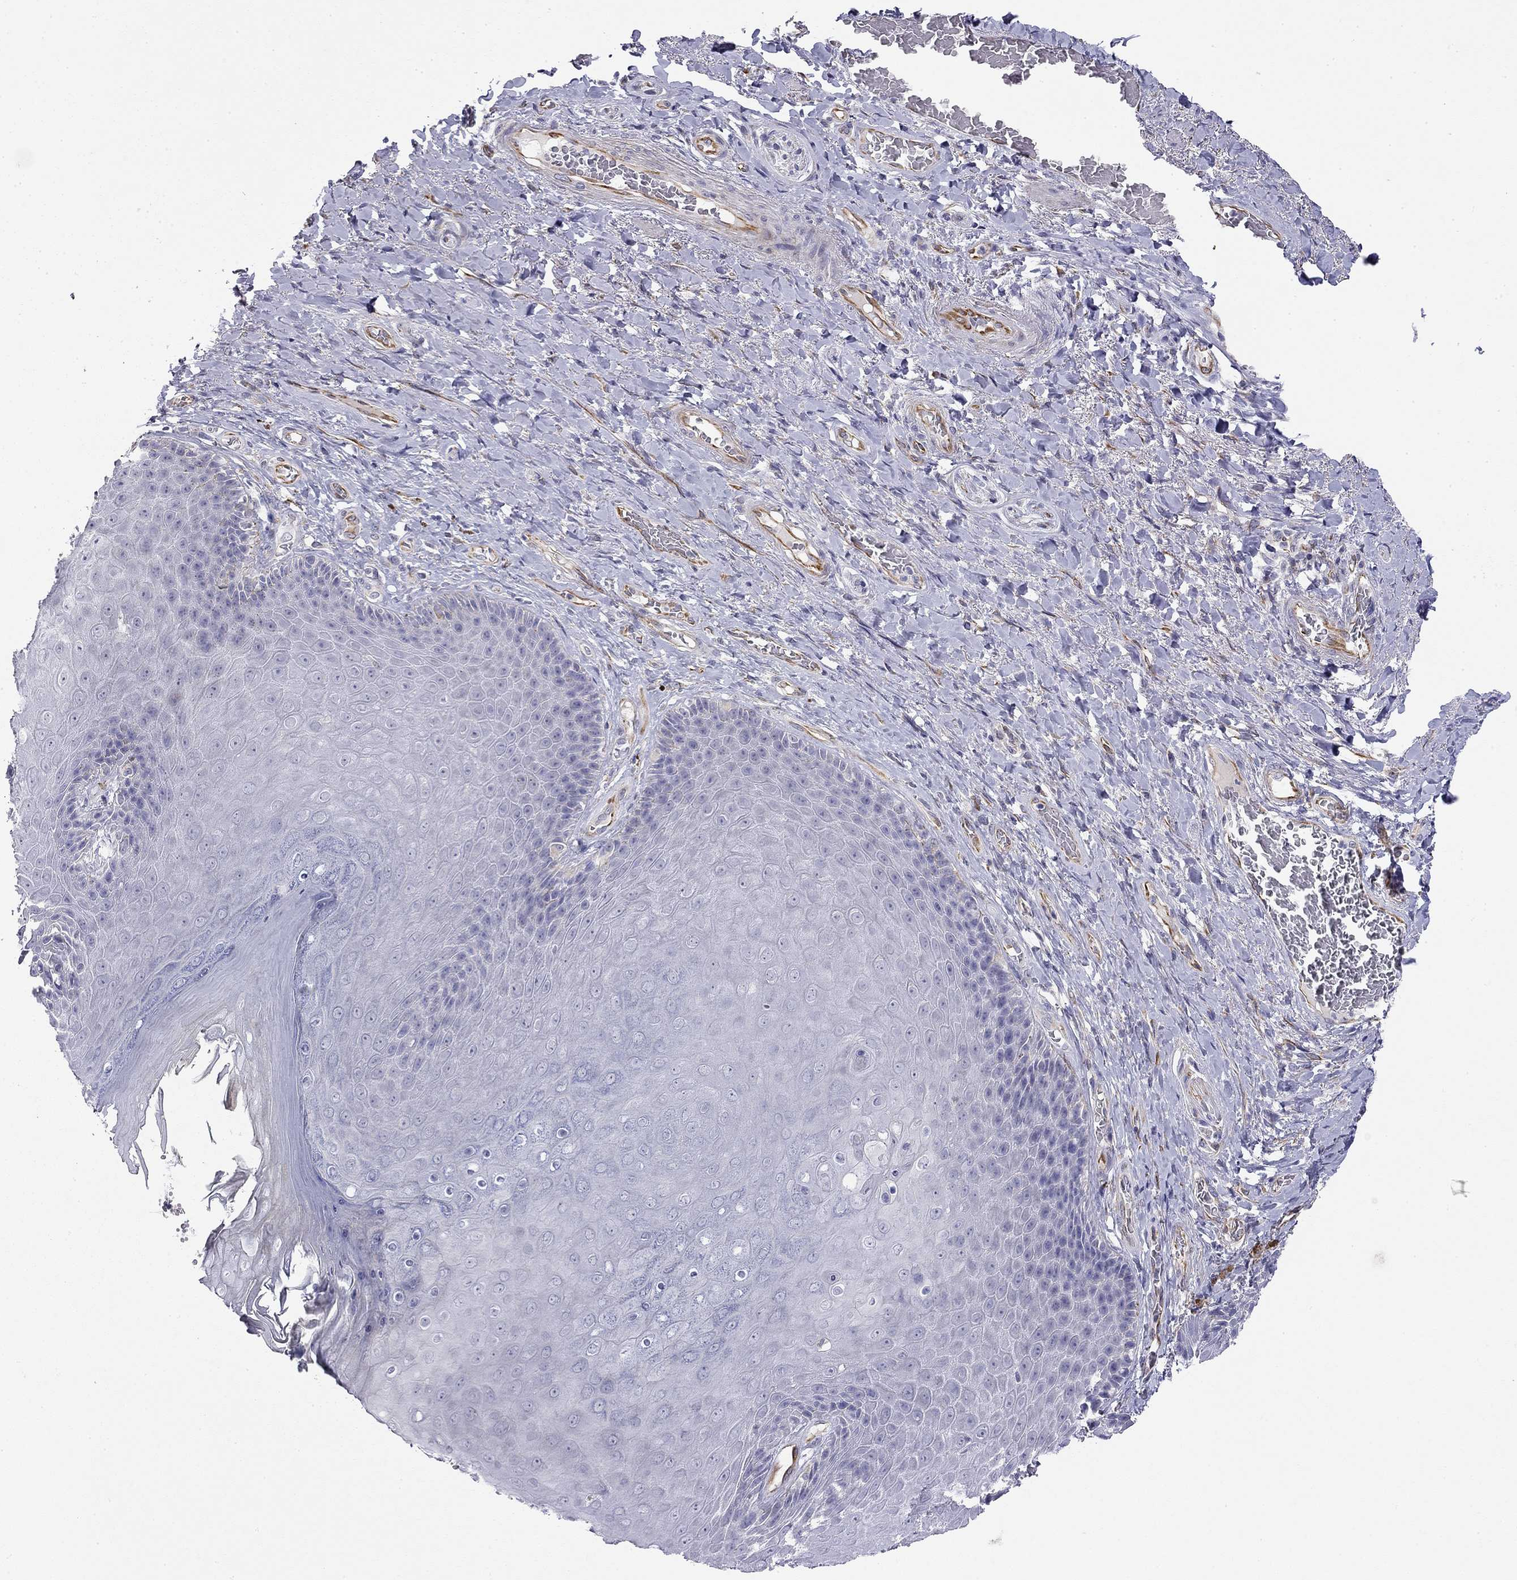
{"staining": {"intensity": "negative", "quantity": "none", "location": "none"}, "tissue": "skin", "cell_type": "Epidermal cells", "image_type": "normal", "snomed": [{"axis": "morphology", "description": "Normal tissue, NOS"}, {"axis": "topography", "description": "Skeletal muscle"}, {"axis": "topography", "description": "Anal"}, {"axis": "topography", "description": "Peripheral nerve tissue"}], "caption": "High power microscopy photomicrograph of an immunohistochemistry micrograph of unremarkable skin, revealing no significant positivity in epidermal cells. Nuclei are stained in blue.", "gene": "RTL1", "patient": {"sex": "male", "age": 53}}